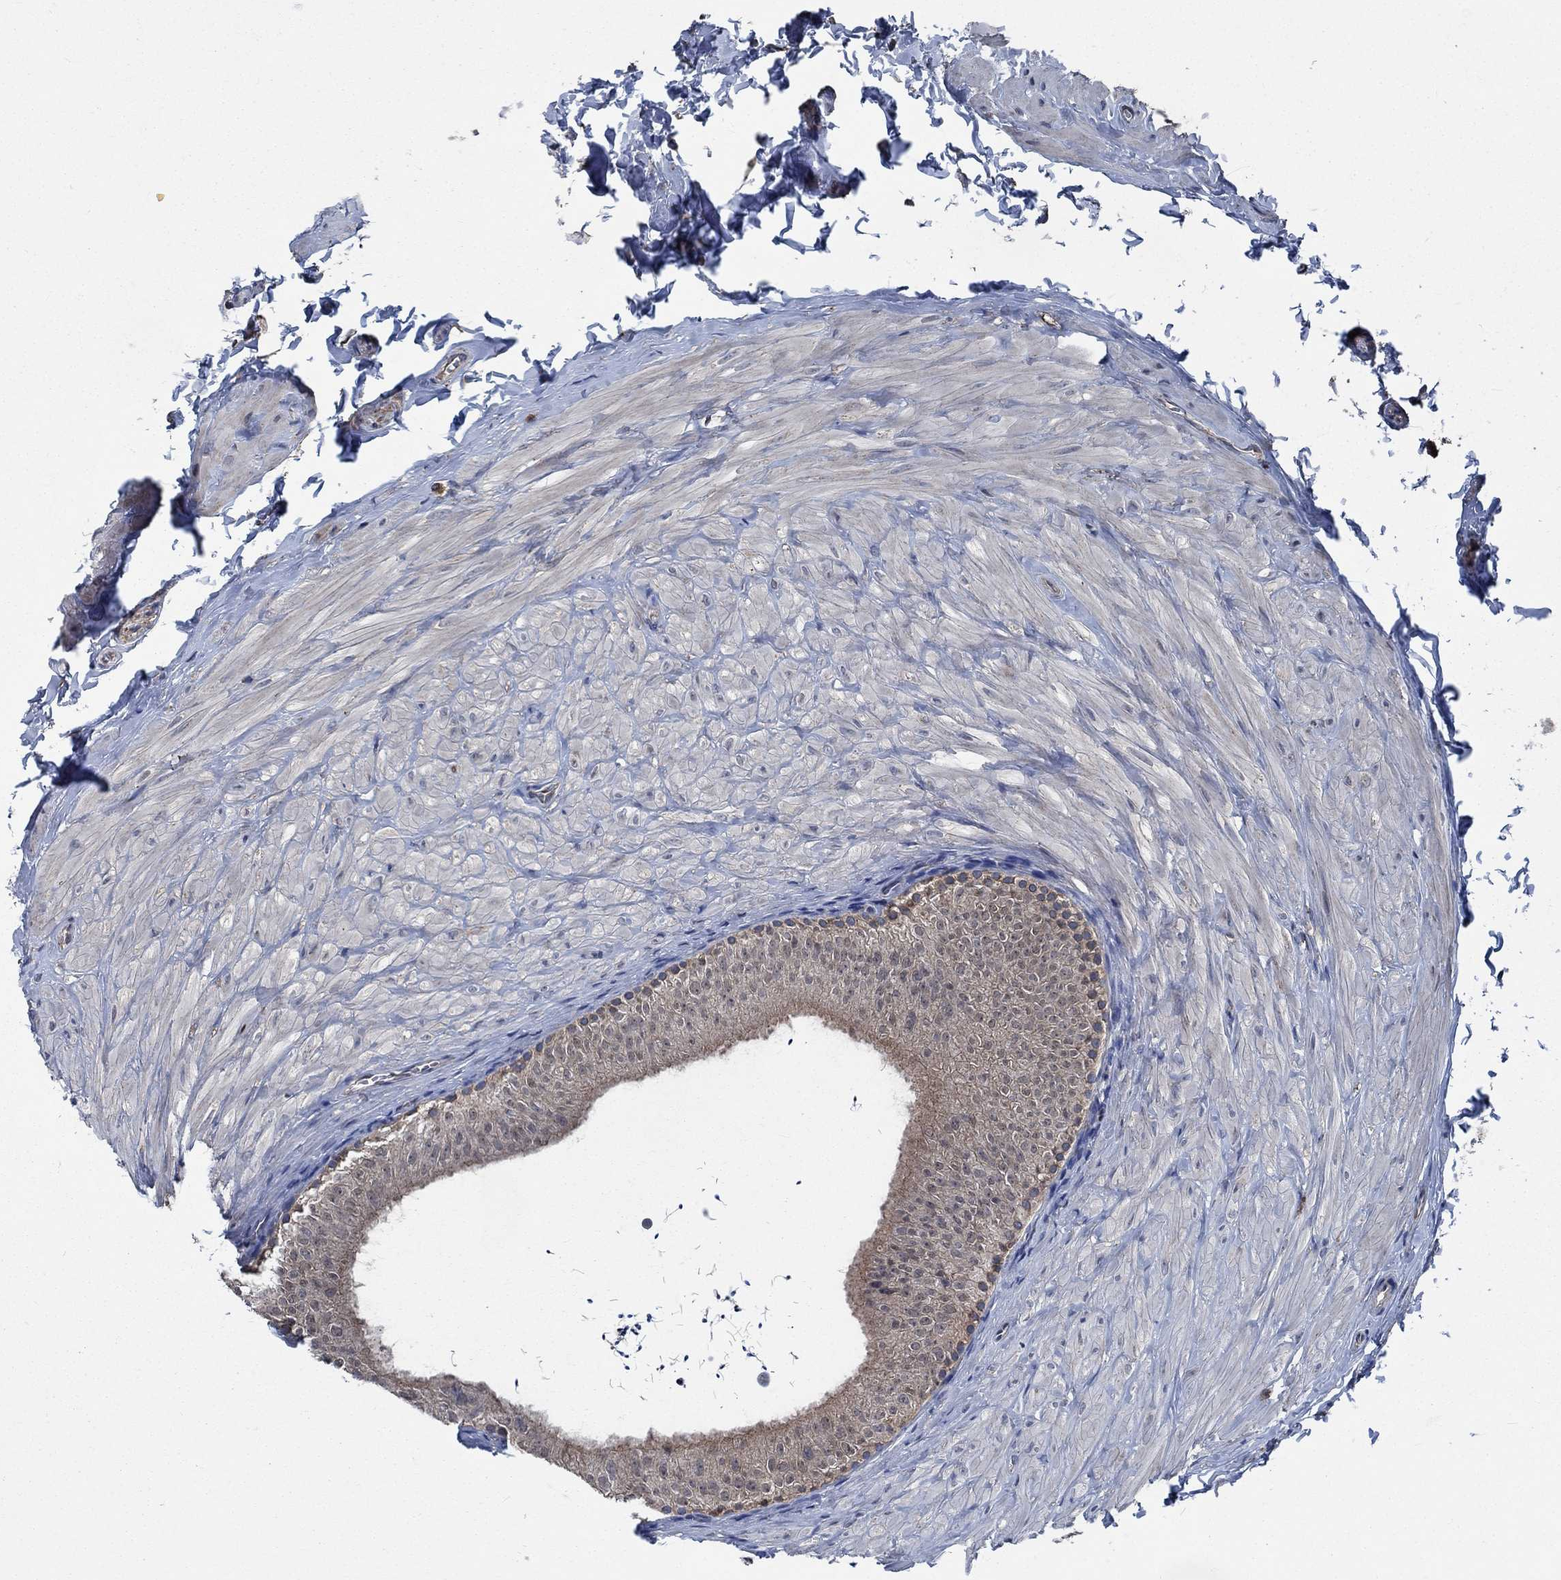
{"staining": {"intensity": "weak", "quantity": ">75%", "location": "cytoplasmic/membranous"}, "tissue": "epididymis", "cell_type": "Glandular cells", "image_type": "normal", "snomed": [{"axis": "morphology", "description": "Normal tissue, NOS"}, {"axis": "topography", "description": "Epididymis"}], "caption": "Immunohistochemical staining of benign epididymis reveals weak cytoplasmic/membranous protein positivity in approximately >75% of glandular cells. The staining was performed using DAB (3,3'-diaminobenzidine) to visualize the protein expression in brown, while the nuclei were stained in blue with hematoxylin (Magnification: 20x).", "gene": "STXBP6", "patient": {"sex": "male", "age": 32}}